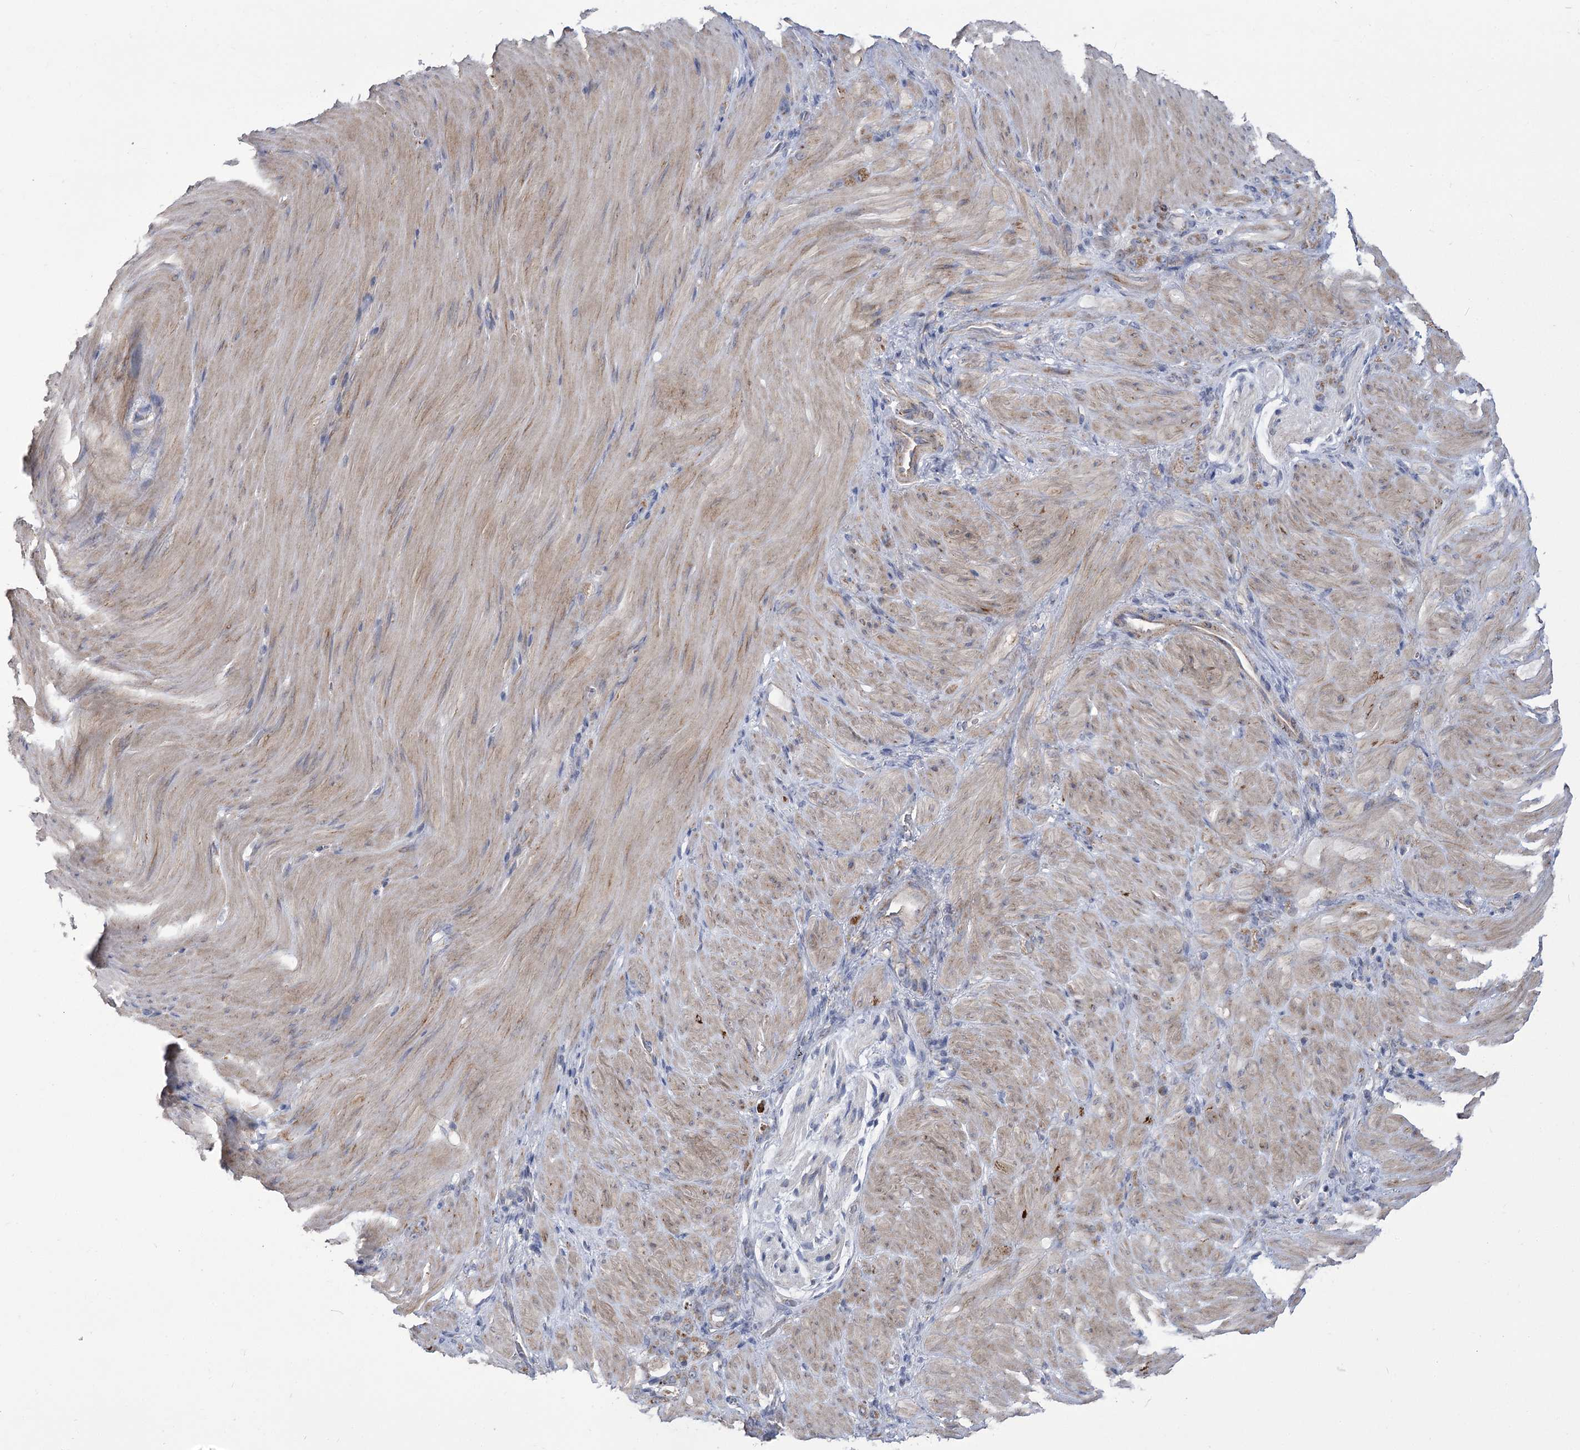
{"staining": {"intensity": "weak", "quantity": "25%-75%", "location": "cytoplasmic/membranous"}, "tissue": "stomach cancer", "cell_type": "Tumor cells", "image_type": "cancer", "snomed": [{"axis": "morphology", "description": "Normal tissue, NOS"}, {"axis": "morphology", "description": "Adenocarcinoma, NOS"}, {"axis": "topography", "description": "Stomach"}], "caption": "High-power microscopy captured an immunohistochemistry photomicrograph of stomach adenocarcinoma, revealing weak cytoplasmic/membranous staining in approximately 25%-75% of tumor cells. Immunohistochemistry stains the protein of interest in brown and the nuclei are stained blue.", "gene": "PDHB", "patient": {"sex": "male", "age": 82}}